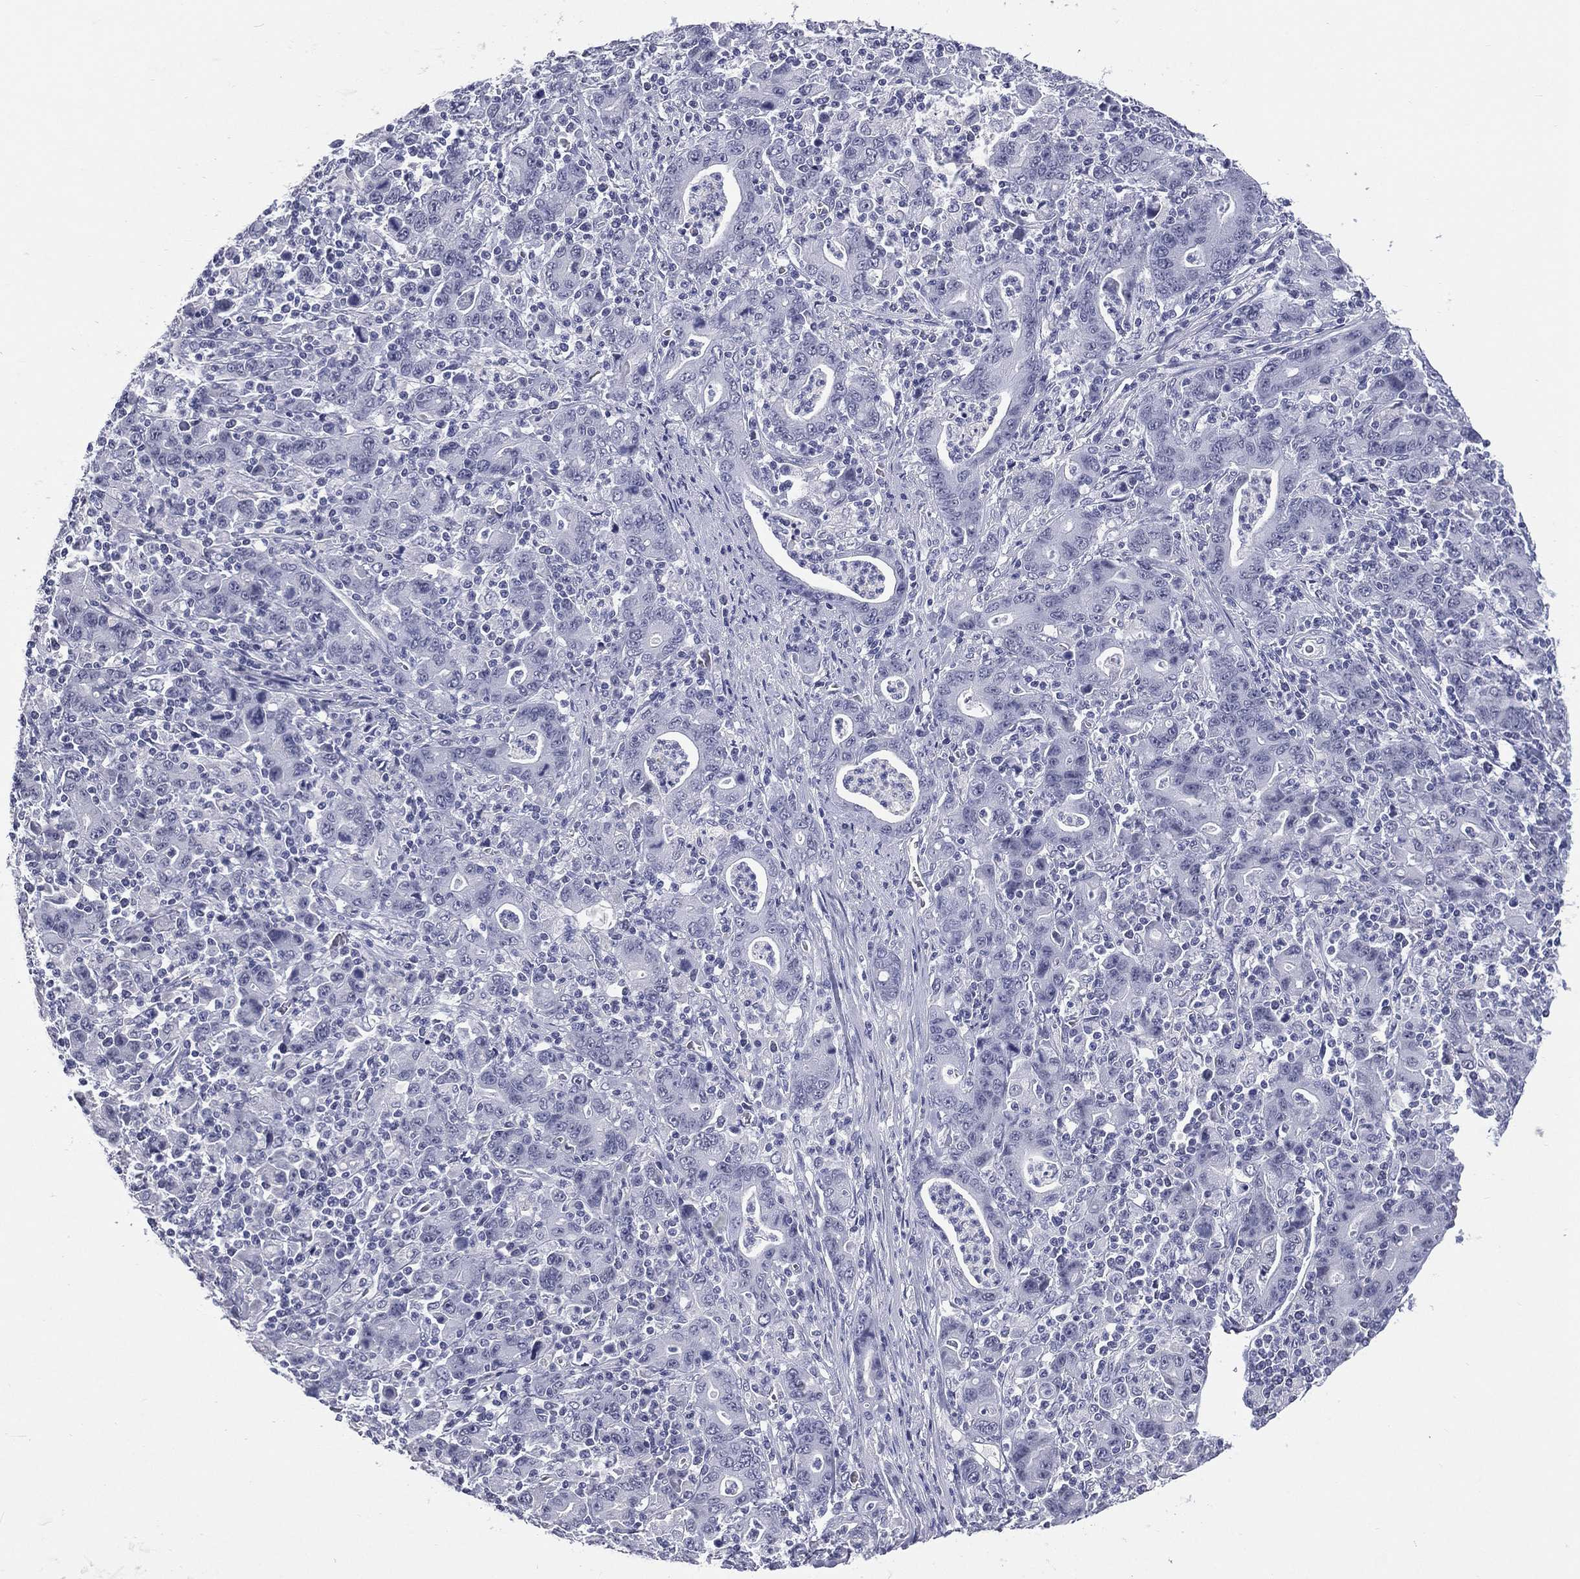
{"staining": {"intensity": "negative", "quantity": "none", "location": "none"}, "tissue": "stomach cancer", "cell_type": "Tumor cells", "image_type": "cancer", "snomed": [{"axis": "morphology", "description": "Adenocarcinoma, NOS"}, {"axis": "topography", "description": "Stomach, upper"}], "caption": "Immunohistochemistry image of neoplastic tissue: stomach cancer stained with DAB (3,3'-diaminobenzidine) exhibits no significant protein expression in tumor cells.", "gene": "SSX1", "patient": {"sex": "male", "age": 69}}